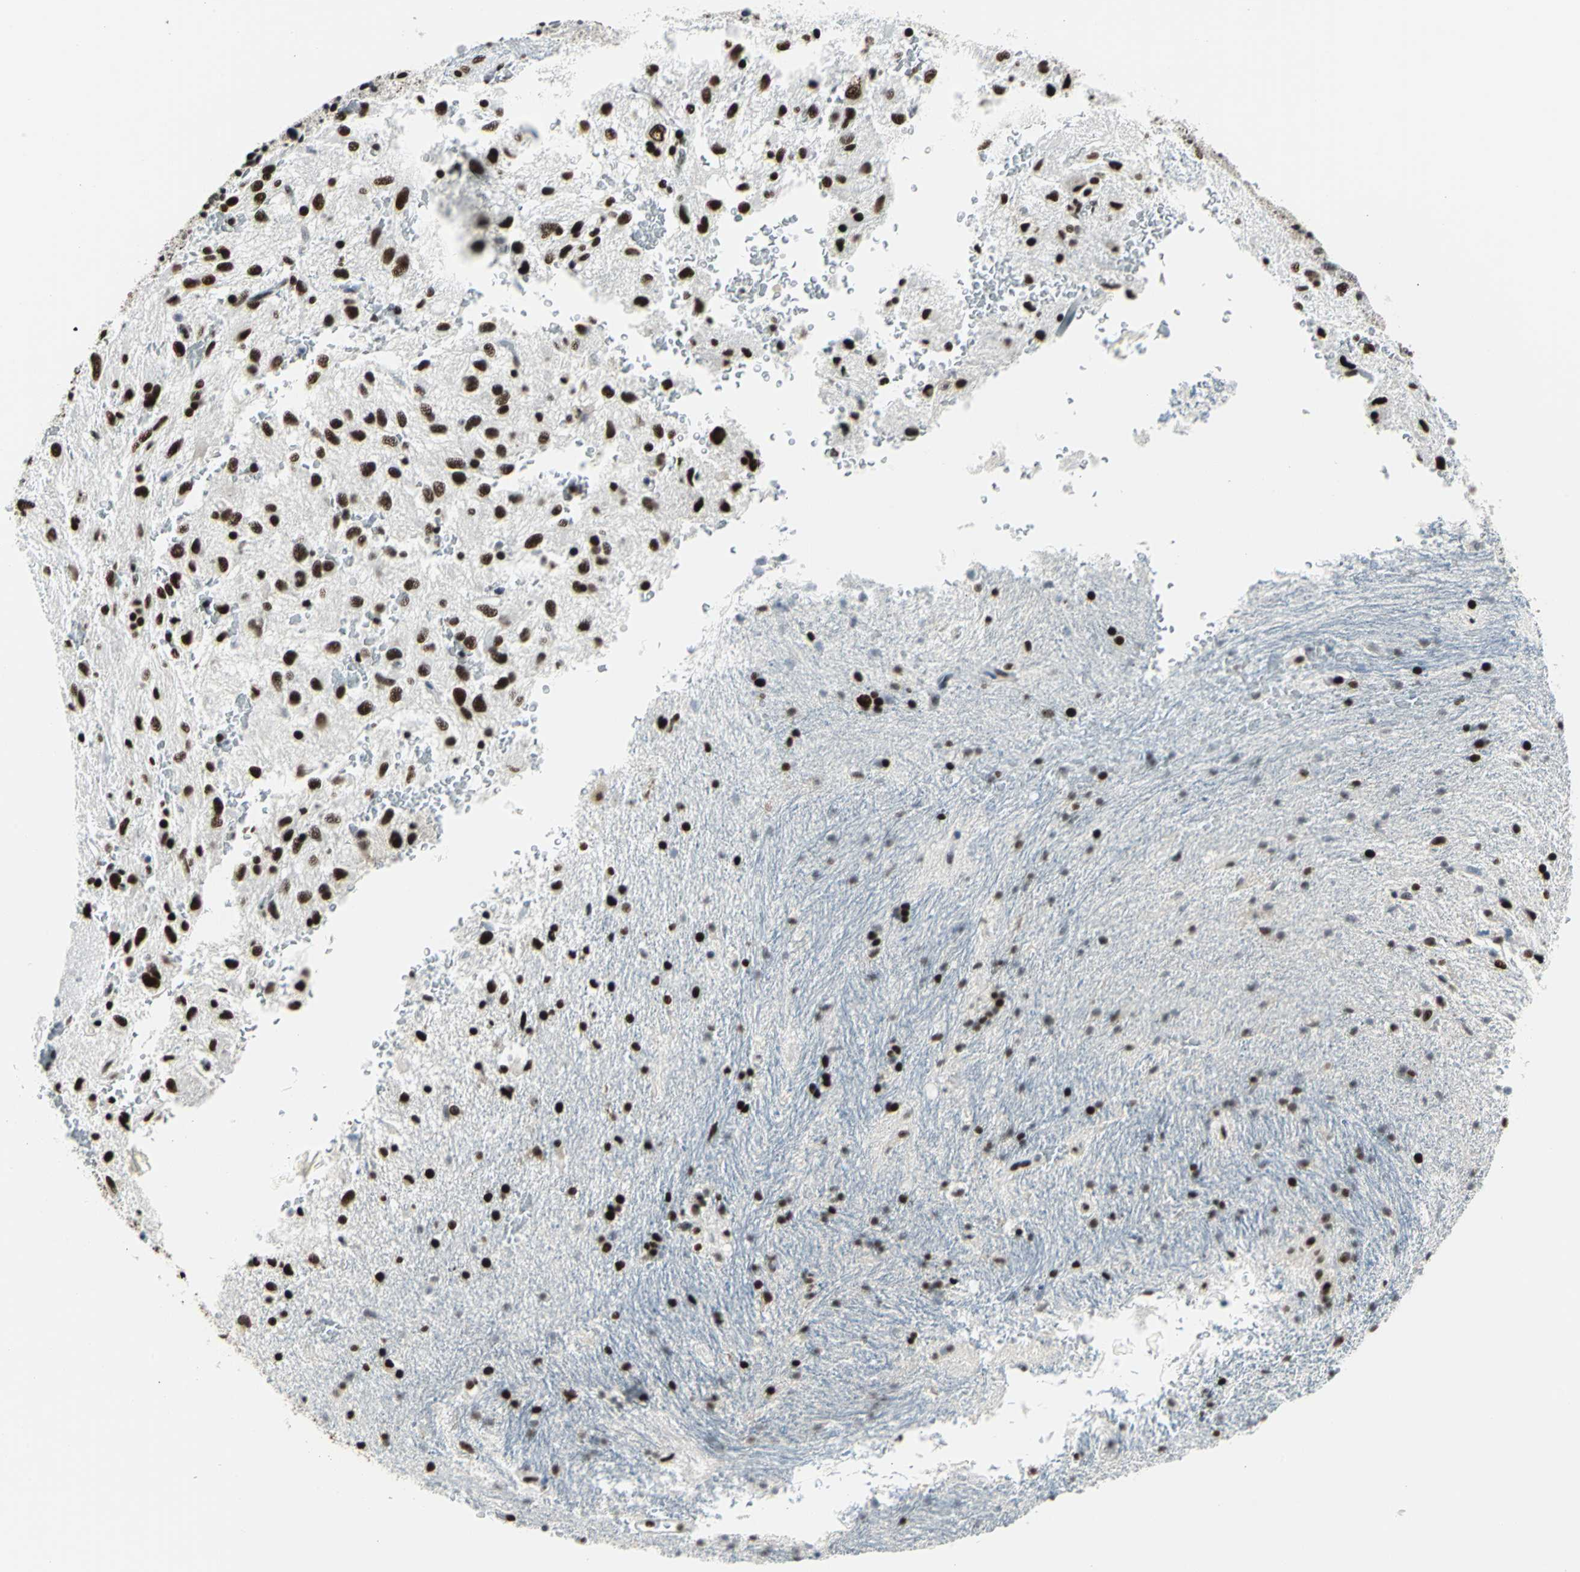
{"staining": {"intensity": "strong", "quantity": ">75%", "location": "nuclear"}, "tissue": "glioma", "cell_type": "Tumor cells", "image_type": "cancer", "snomed": [{"axis": "morphology", "description": "Glioma, malignant, Low grade"}, {"axis": "topography", "description": "Brain"}], "caption": "Brown immunohistochemical staining in human glioma reveals strong nuclear positivity in approximately >75% of tumor cells.", "gene": "HDAC2", "patient": {"sex": "male", "age": 77}}